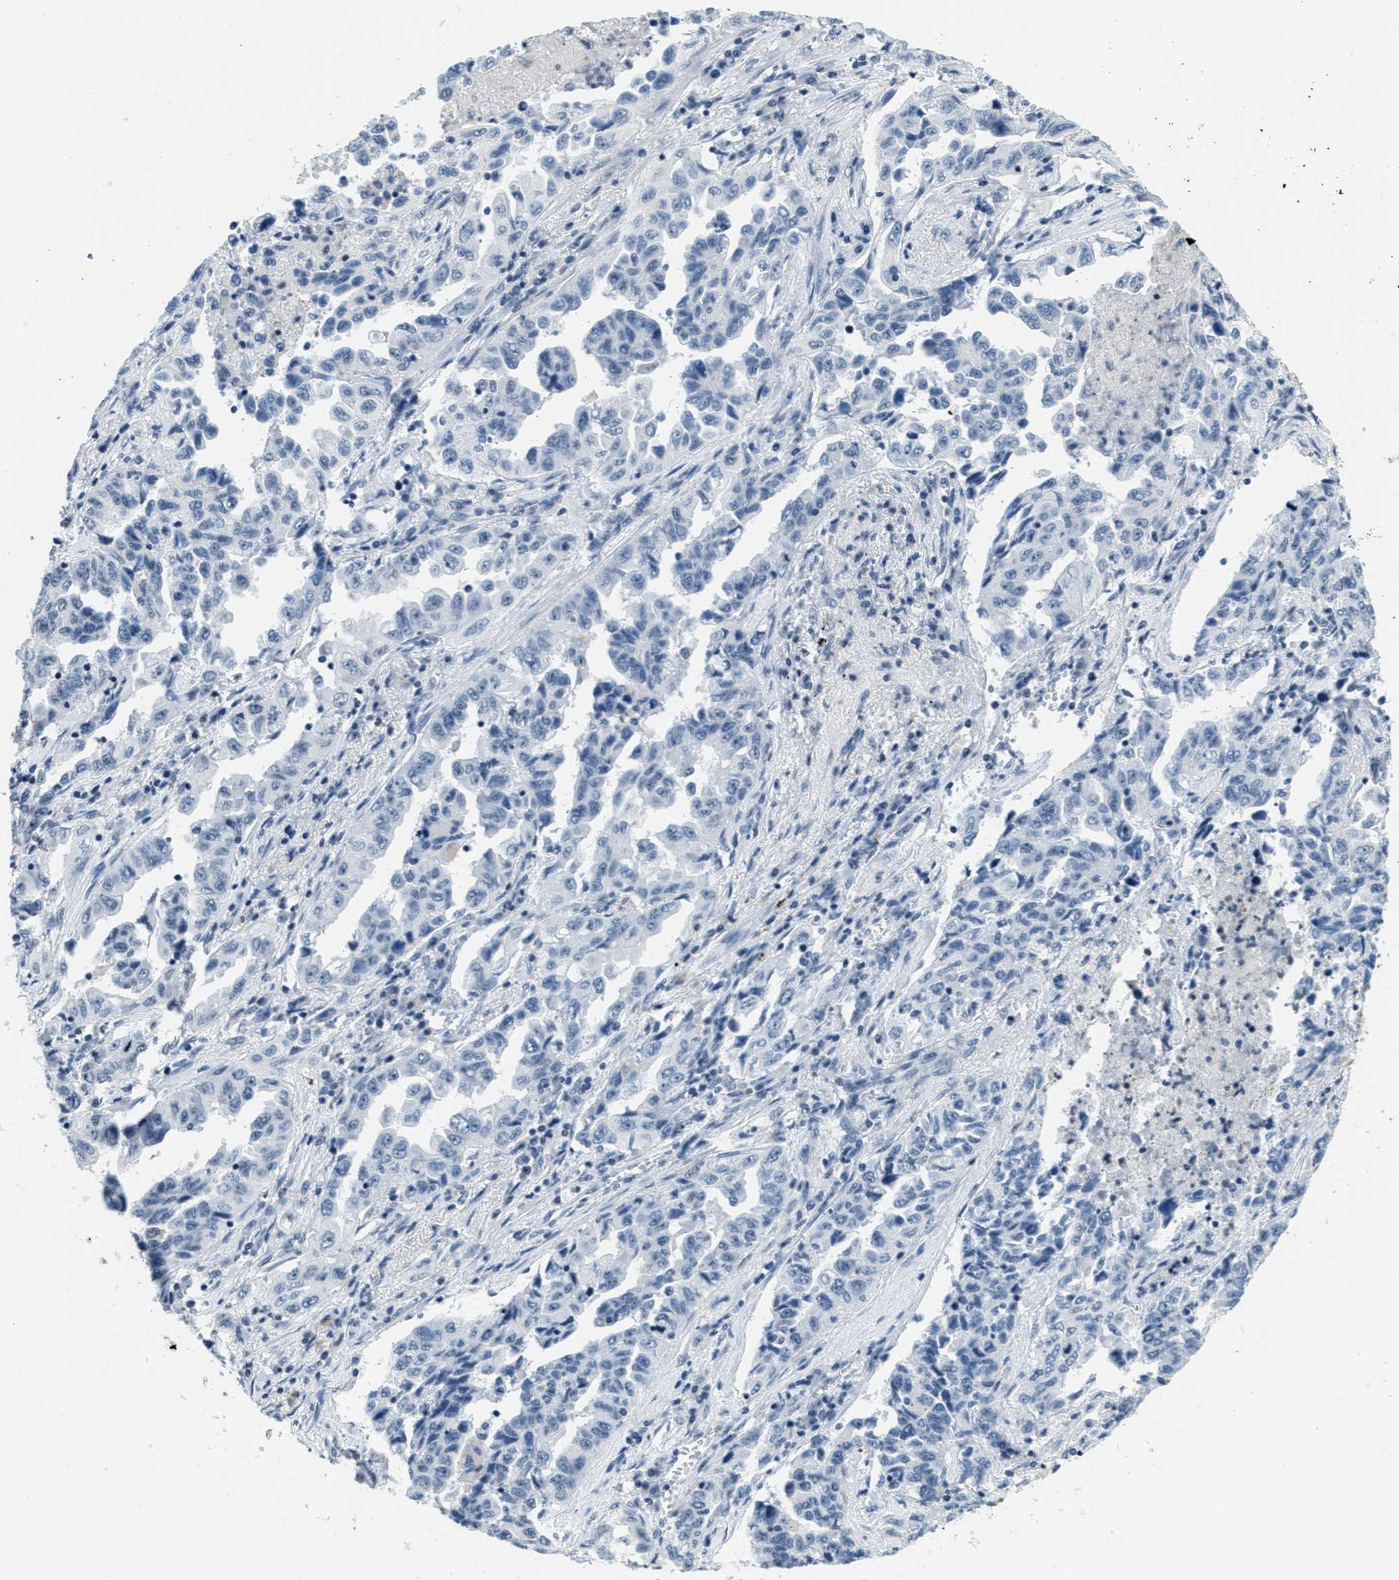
{"staining": {"intensity": "negative", "quantity": "none", "location": "none"}, "tissue": "lung cancer", "cell_type": "Tumor cells", "image_type": "cancer", "snomed": [{"axis": "morphology", "description": "Adenocarcinoma, NOS"}, {"axis": "topography", "description": "Lung"}], "caption": "Tumor cells show no significant protein staining in lung adenocarcinoma.", "gene": "CA4", "patient": {"sex": "female", "age": 51}}